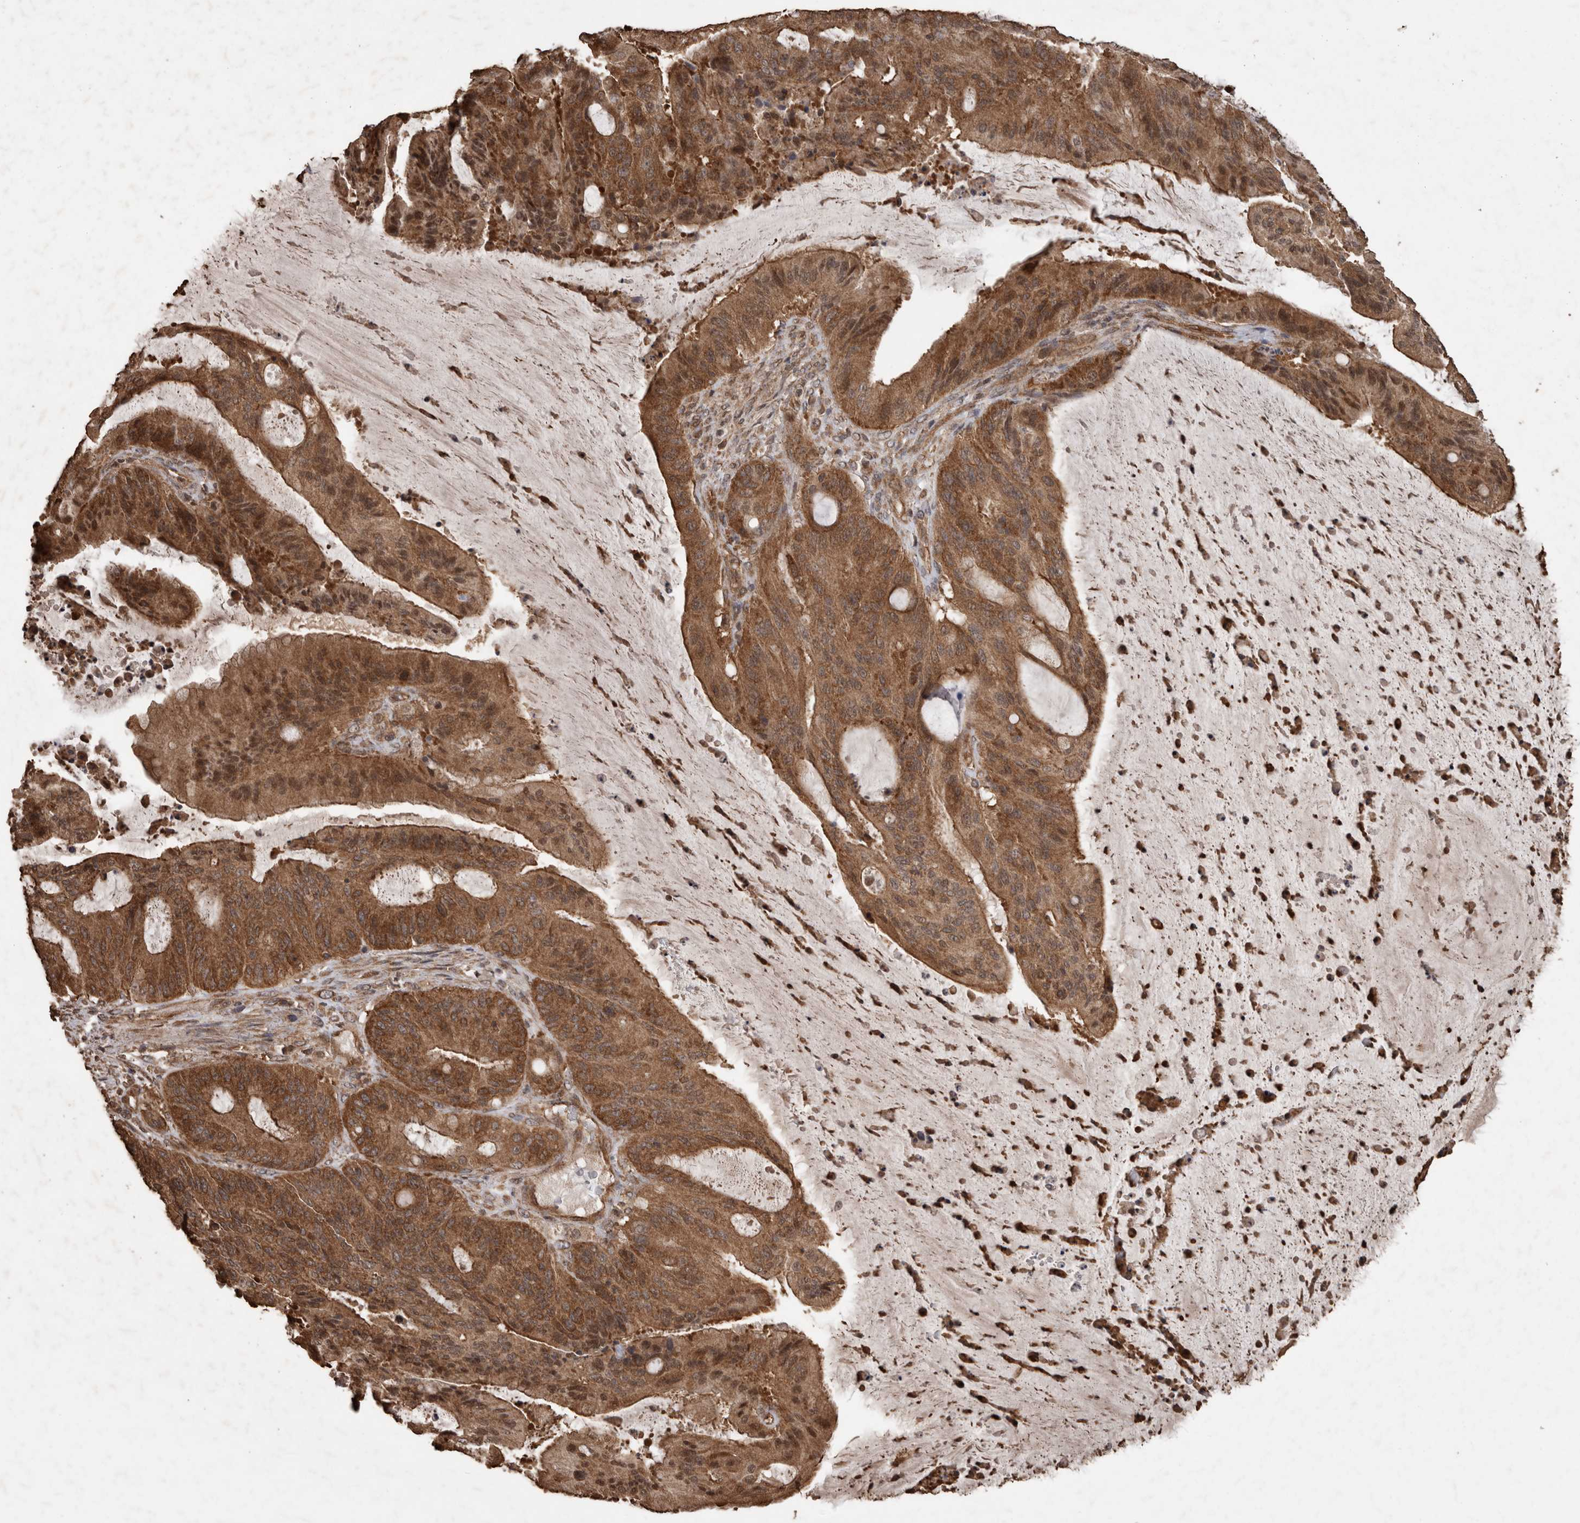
{"staining": {"intensity": "strong", "quantity": ">75%", "location": "cytoplasmic/membranous,nuclear"}, "tissue": "liver cancer", "cell_type": "Tumor cells", "image_type": "cancer", "snomed": [{"axis": "morphology", "description": "Normal tissue, NOS"}, {"axis": "morphology", "description": "Cholangiocarcinoma"}, {"axis": "topography", "description": "Liver"}, {"axis": "topography", "description": "Peripheral nerve tissue"}], "caption": "This image displays IHC staining of liver cancer (cholangiocarcinoma), with high strong cytoplasmic/membranous and nuclear expression in about >75% of tumor cells.", "gene": "PINK1", "patient": {"sex": "female", "age": 73}}